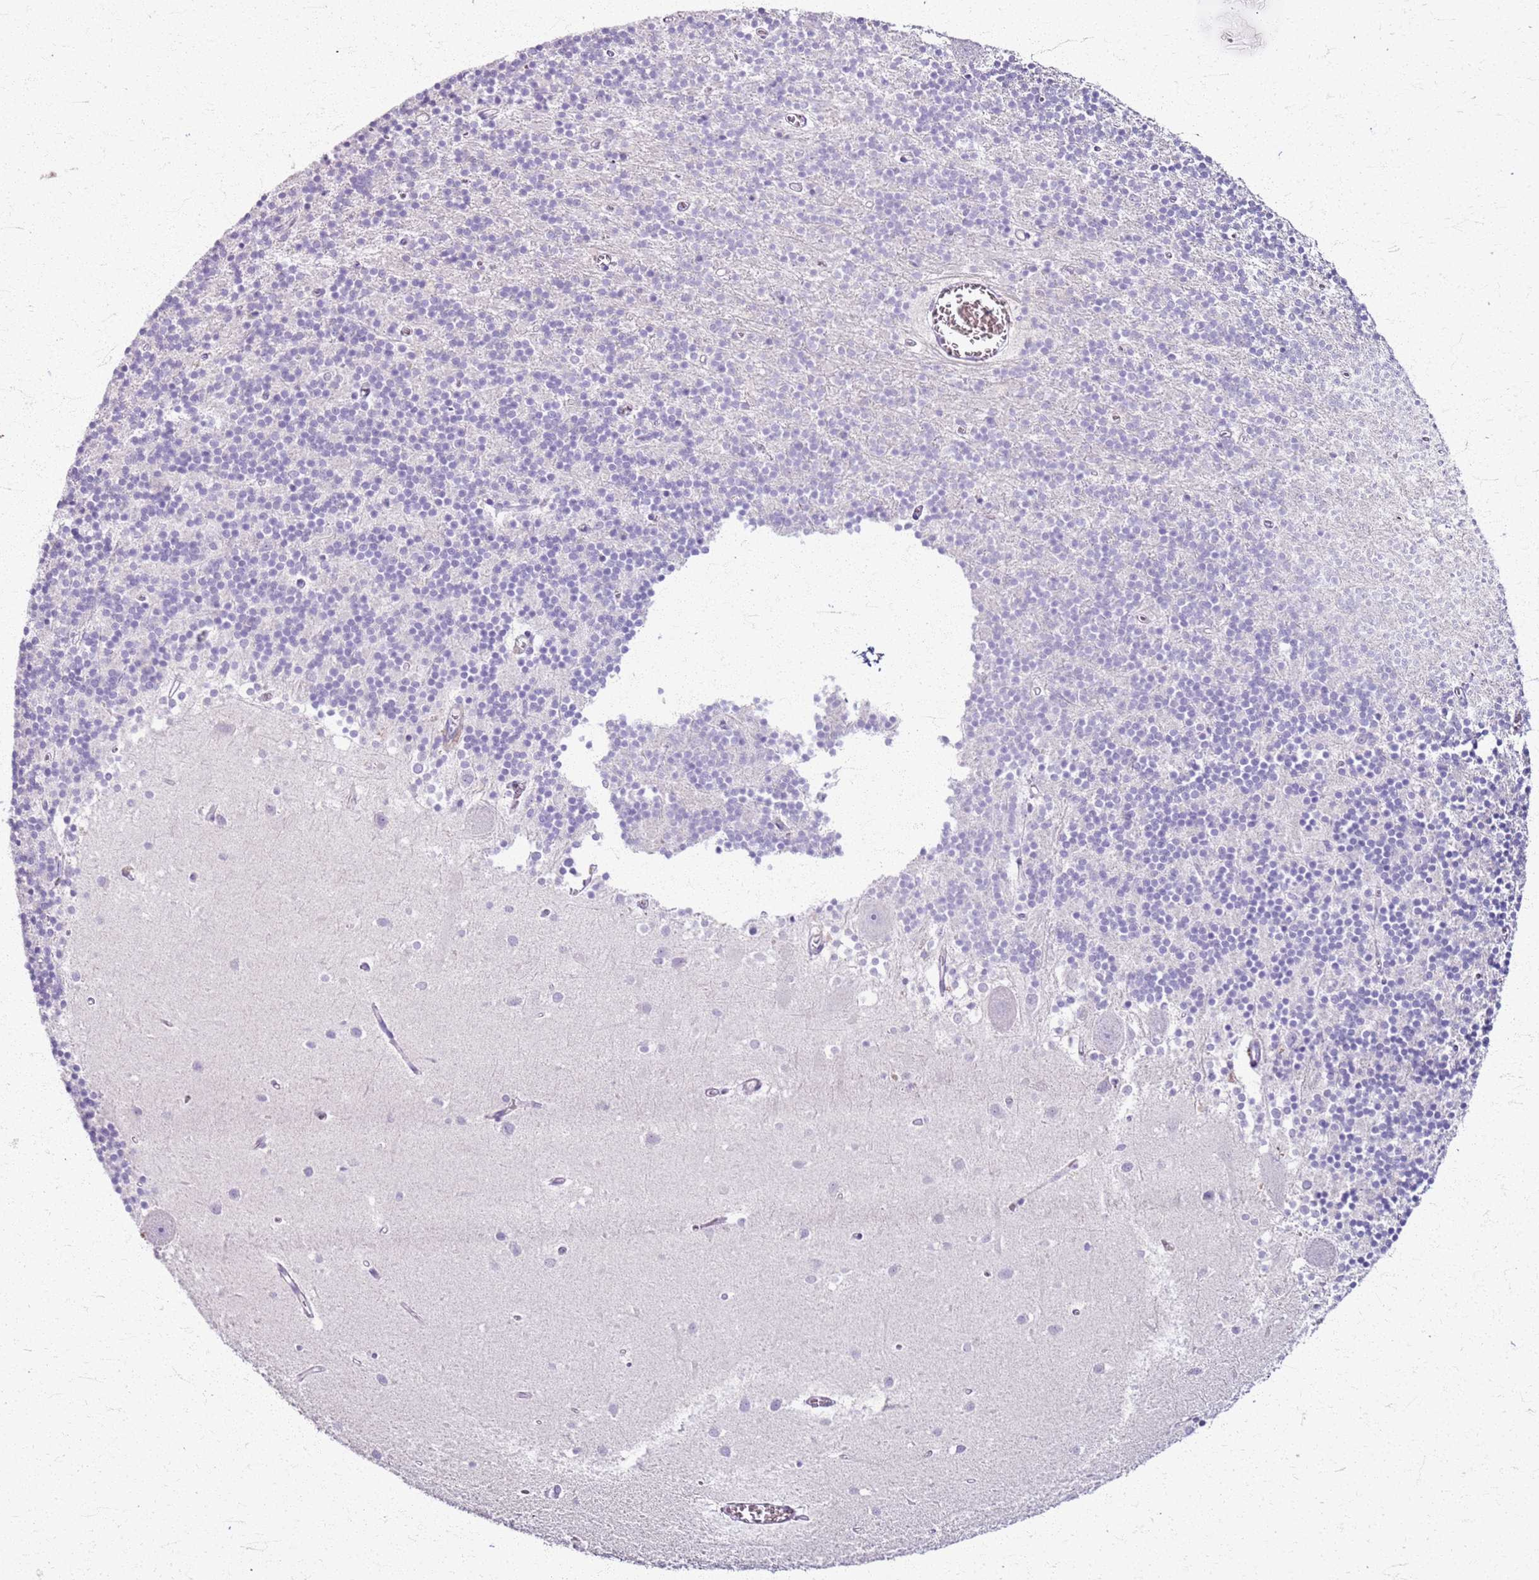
{"staining": {"intensity": "negative", "quantity": "none", "location": "none"}, "tissue": "cerebellum", "cell_type": "Cells in granular layer", "image_type": "normal", "snomed": [{"axis": "morphology", "description": "Normal tissue, NOS"}, {"axis": "topography", "description": "Cerebellum"}], "caption": "The histopathology image exhibits no staining of cells in granular layer in benign cerebellum. Nuclei are stained in blue.", "gene": "CSRP3", "patient": {"sex": "male", "age": 54}}